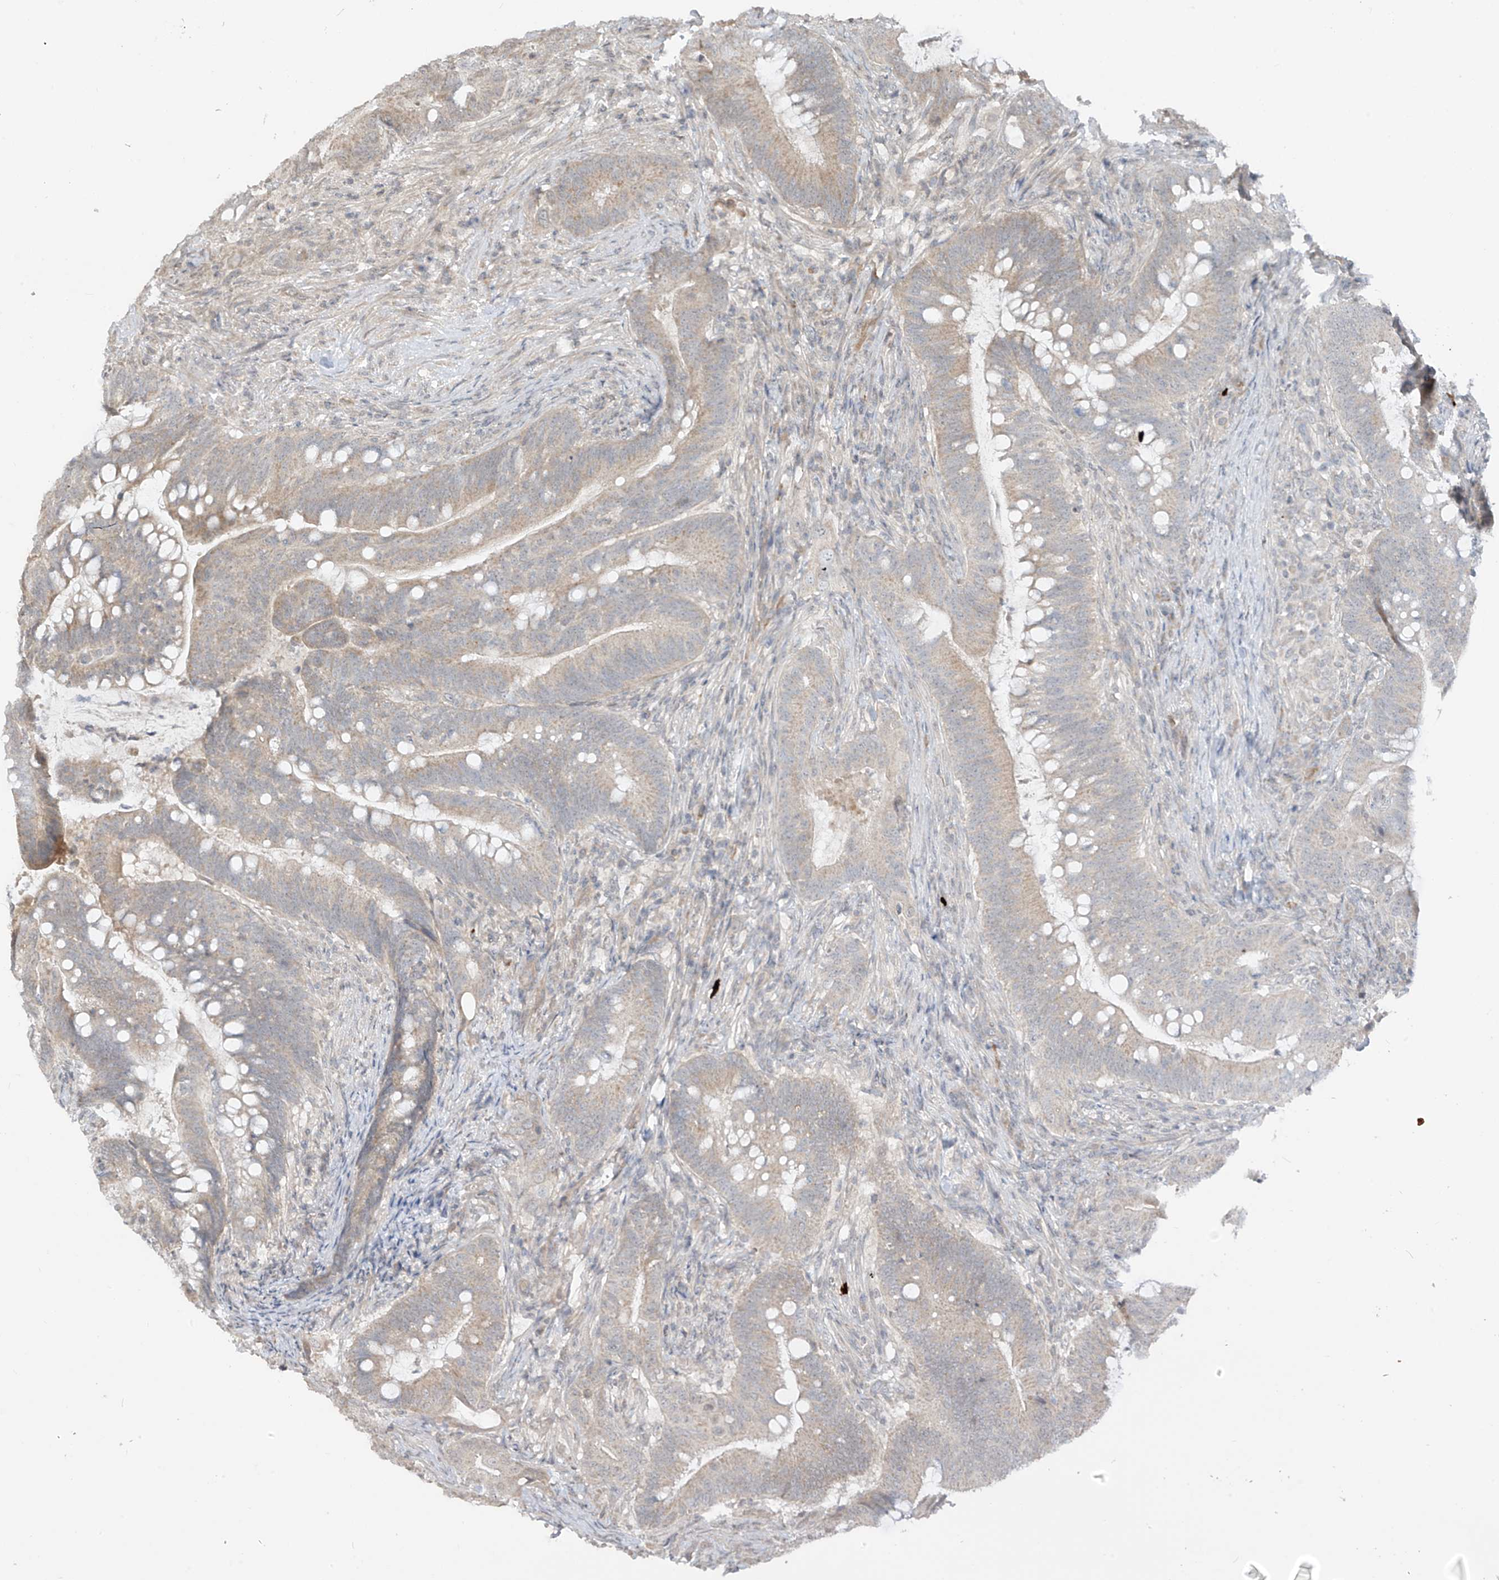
{"staining": {"intensity": "weak", "quantity": "25%-75%", "location": "cytoplasmic/membranous"}, "tissue": "colorectal cancer", "cell_type": "Tumor cells", "image_type": "cancer", "snomed": [{"axis": "morphology", "description": "Adenocarcinoma, NOS"}, {"axis": "topography", "description": "Colon"}], "caption": "The image shows a brown stain indicating the presence of a protein in the cytoplasmic/membranous of tumor cells in adenocarcinoma (colorectal).", "gene": "DGKQ", "patient": {"sex": "female", "age": 66}}